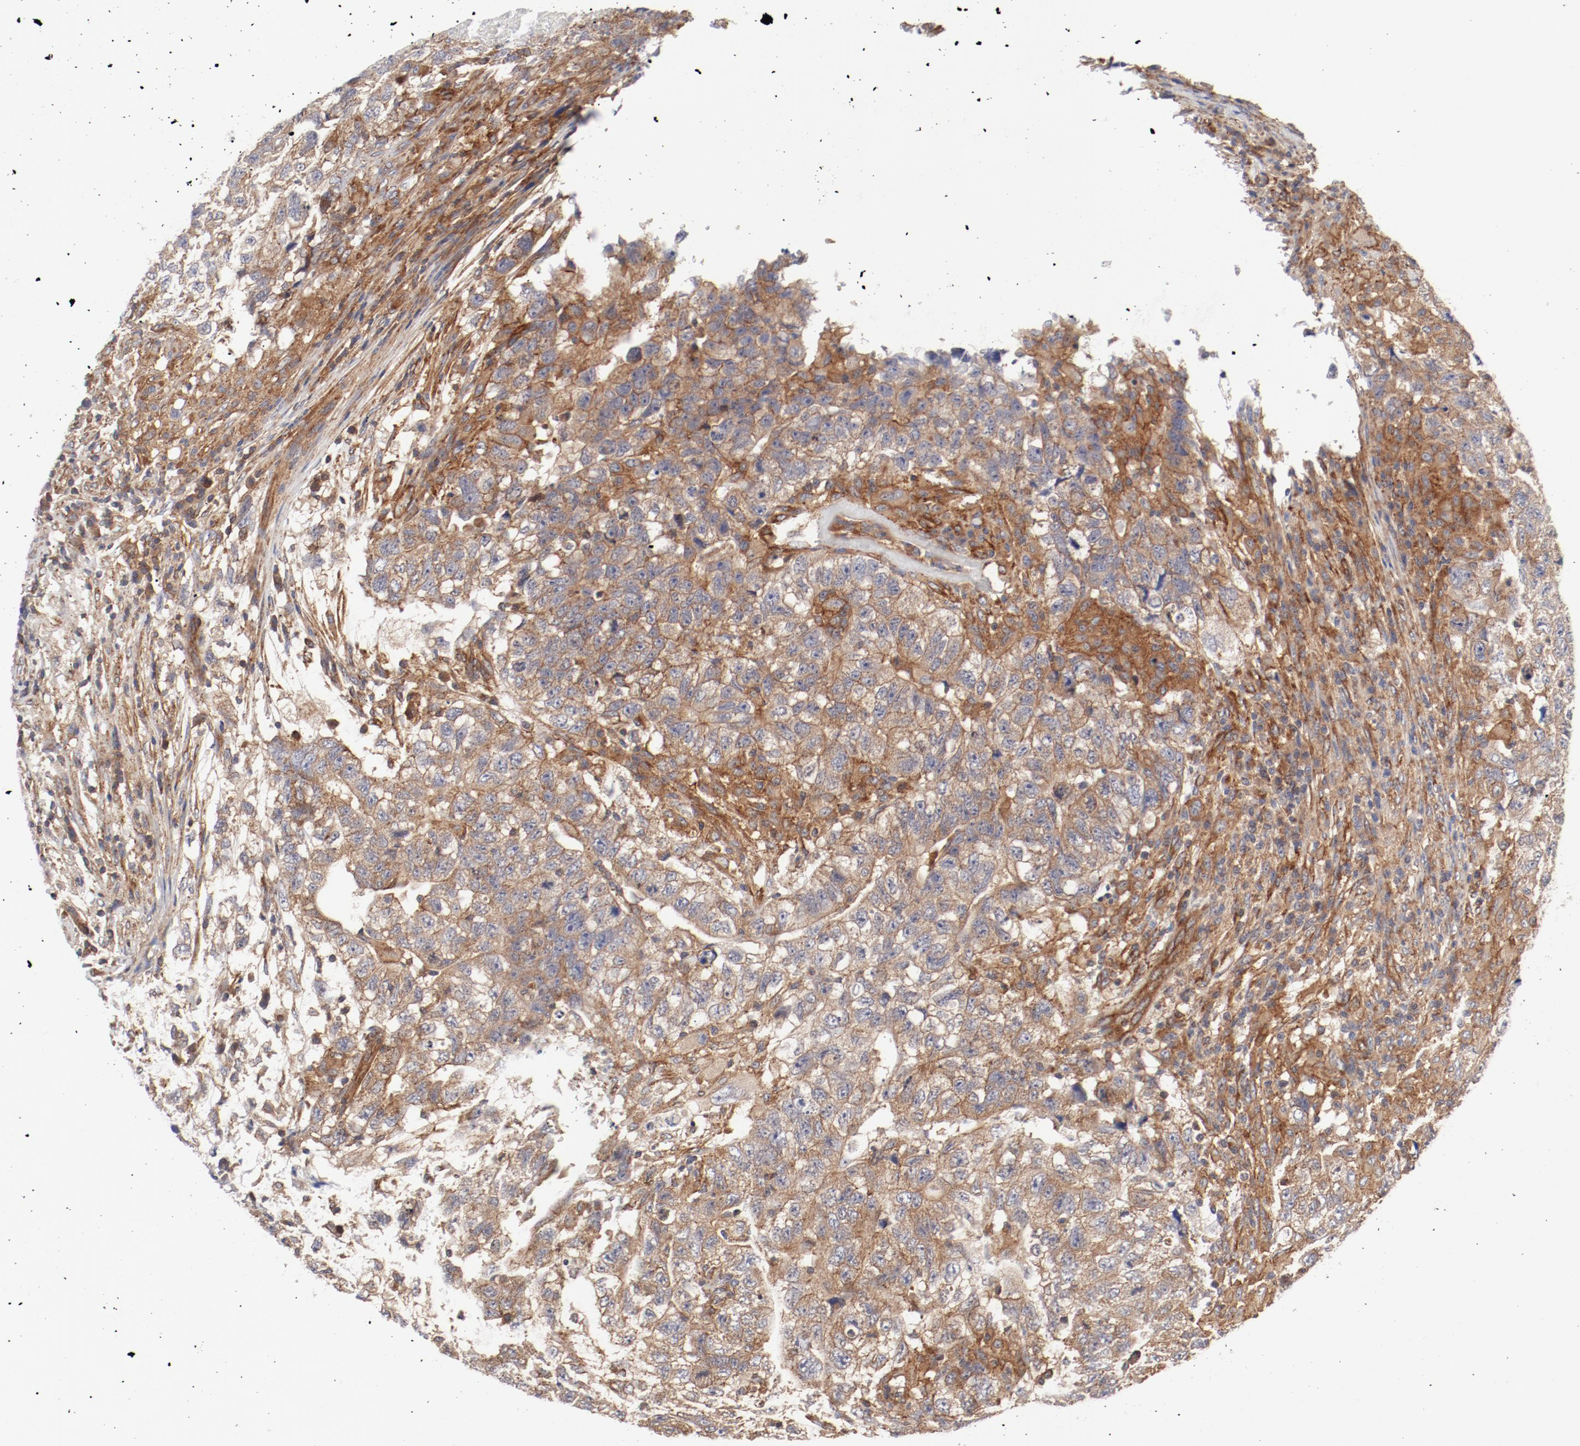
{"staining": {"intensity": "moderate", "quantity": ">75%", "location": "cytoplasmic/membranous"}, "tissue": "testis cancer", "cell_type": "Tumor cells", "image_type": "cancer", "snomed": [{"axis": "morphology", "description": "Carcinoma, Embryonal, NOS"}, {"axis": "topography", "description": "Testis"}], "caption": "About >75% of tumor cells in testis embryonal carcinoma show moderate cytoplasmic/membranous protein expression as visualized by brown immunohistochemical staining.", "gene": "AP2A1", "patient": {"sex": "male", "age": 21}}